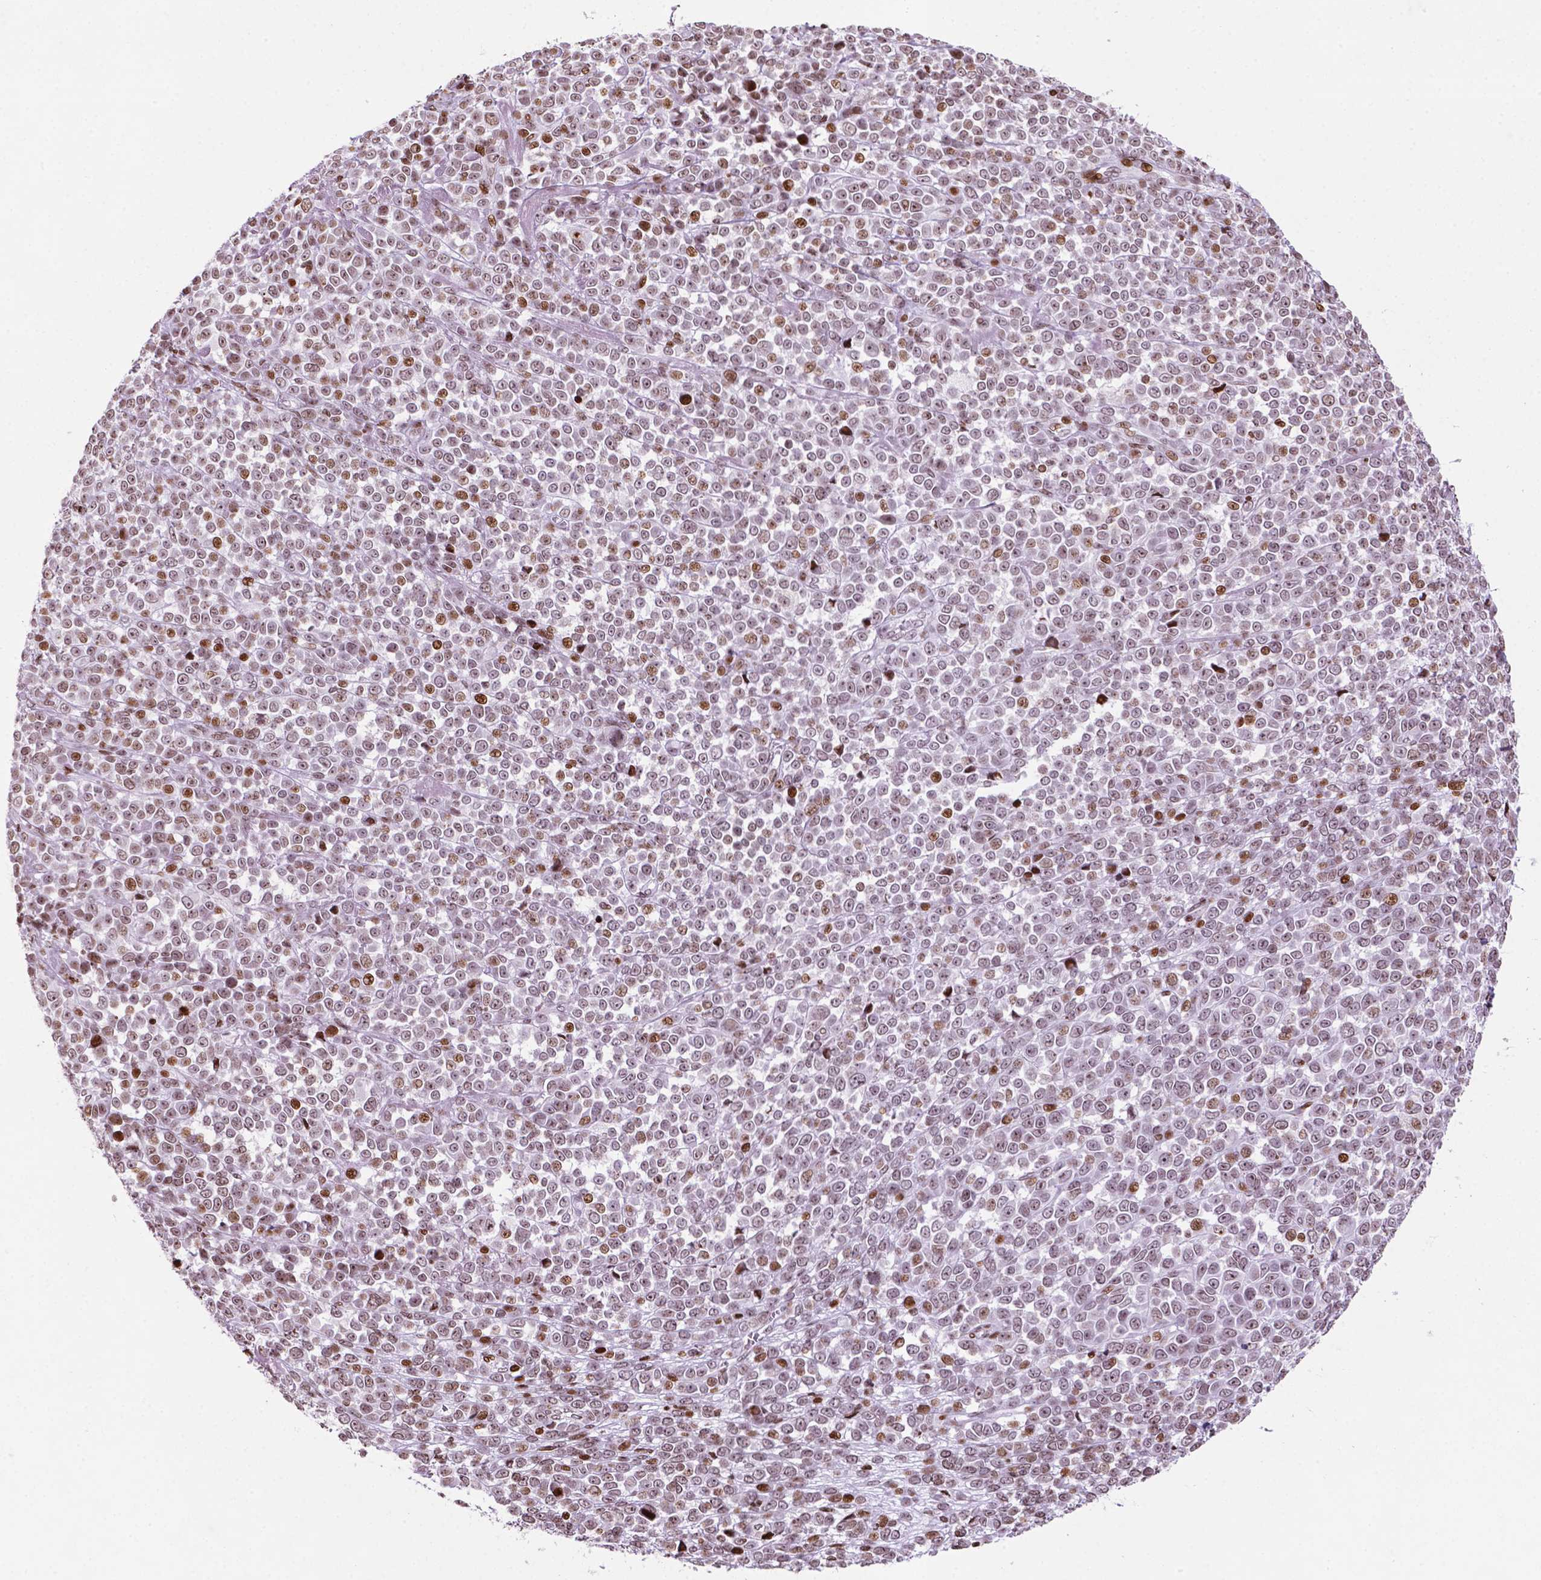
{"staining": {"intensity": "moderate", "quantity": "25%-75%", "location": "nuclear"}, "tissue": "melanoma", "cell_type": "Tumor cells", "image_type": "cancer", "snomed": [{"axis": "morphology", "description": "Malignant melanoma, NOS"}, {"axis": "topography", "description": "Skin"}], "caption": "DAB (3,3'-diaminobenzidine) immunohistochemical staining of human melanoma displays moderate nuclear protein positivity in approximately 25%-75% of tumor cells.", "gene": "TMEM250", "patient": {"sex": "female", "age": 95}}